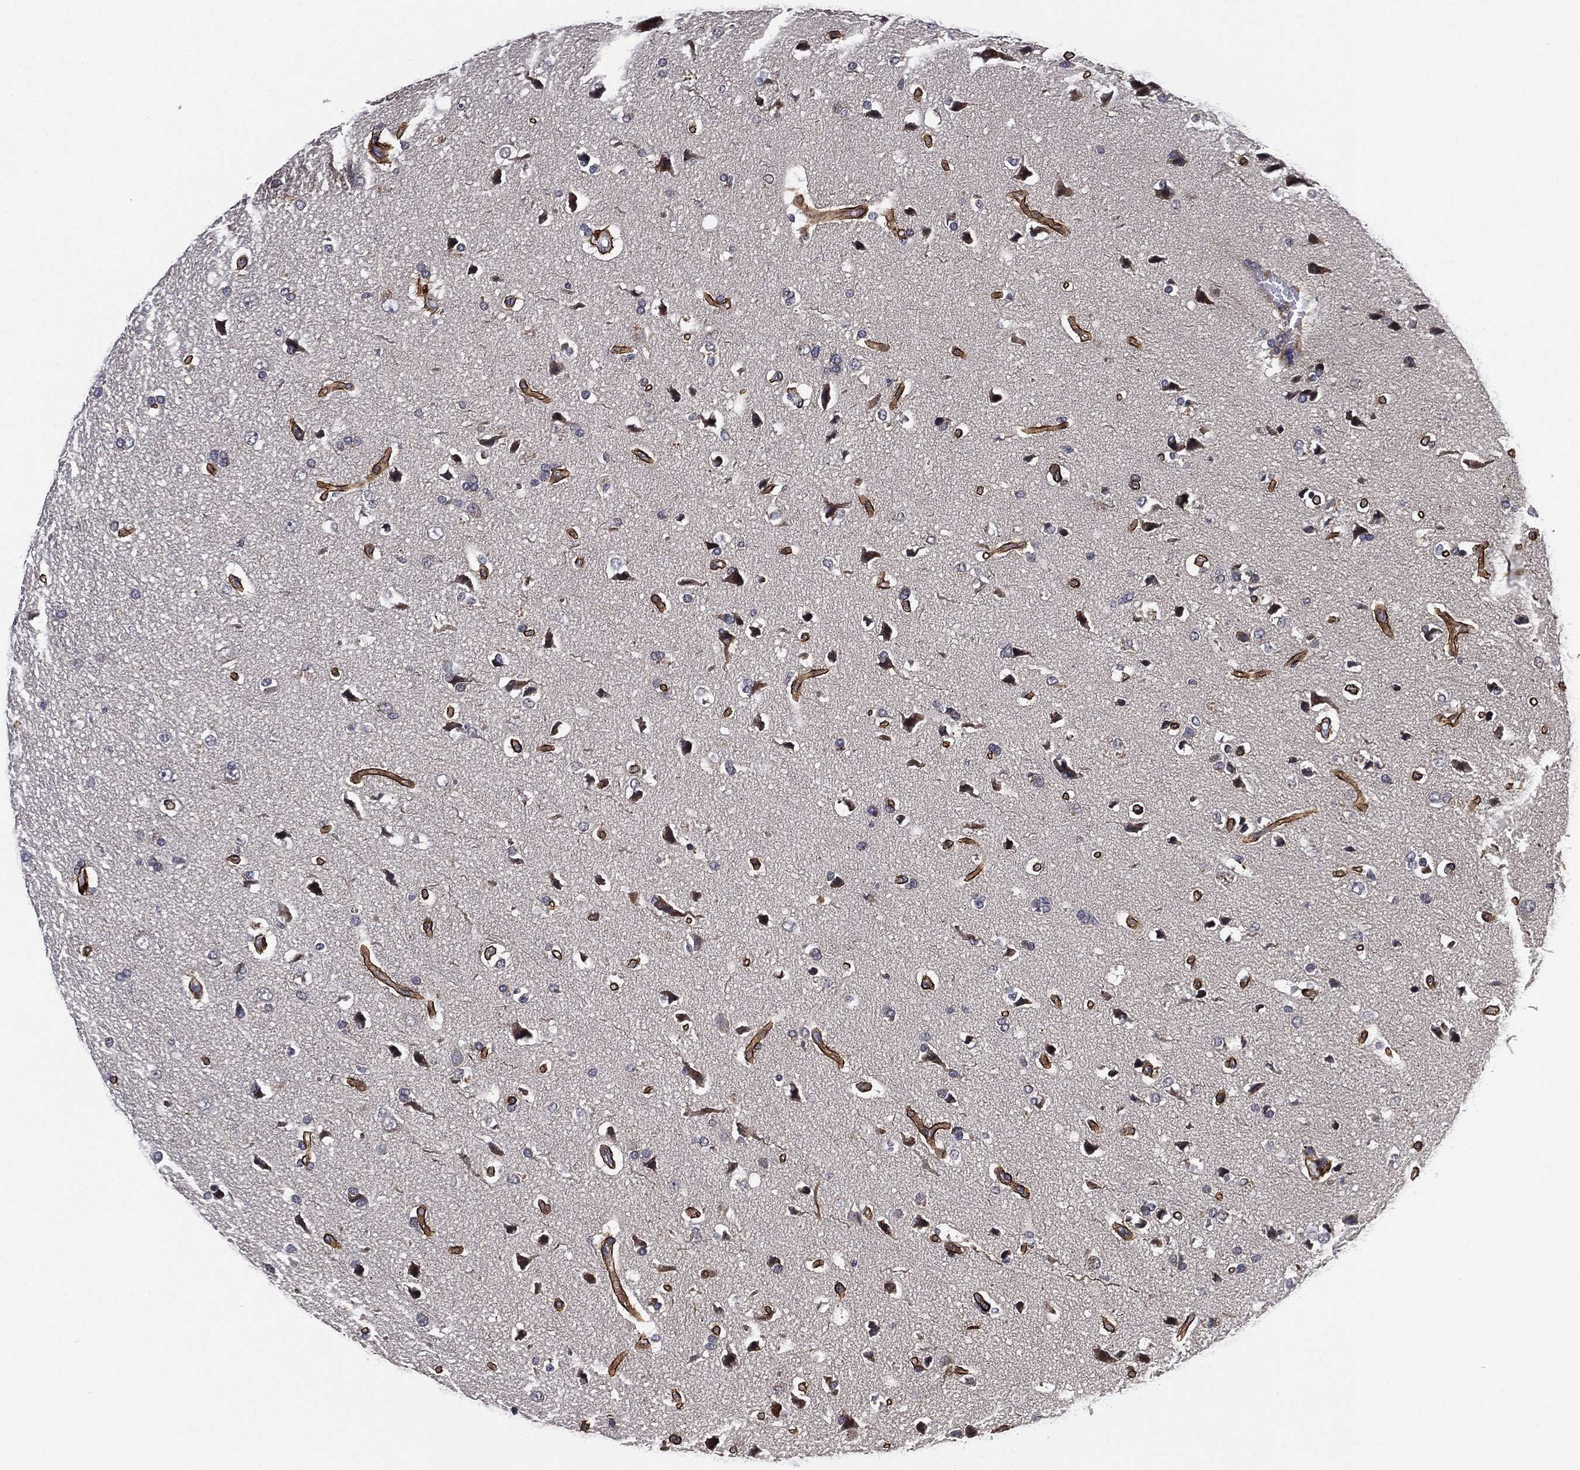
{"staining": {"intensity": "negative", "quantity": "none", "location": "none"}, "tissue": "glioma", "cell_type": "Tumor cells", "image_type": "cancer", "snomed": [{"axis": "morphology", "description": "Glioma, malignant, High grade"}, {"axis": "topography", "description": "Brain"}], "caption": "Histopathology image shows no protein staining in tumor cells of malignant high-grade glioma tissue. The staining was performed using DAB (3,3'-diaminobenzidine) to visualize the protein expression in brown, while the nuclei were stained in blue with hematoxylin (Magnification: 20x).", "gene": "SELENOO", "patient": {"sex": "female", "age": 63}}